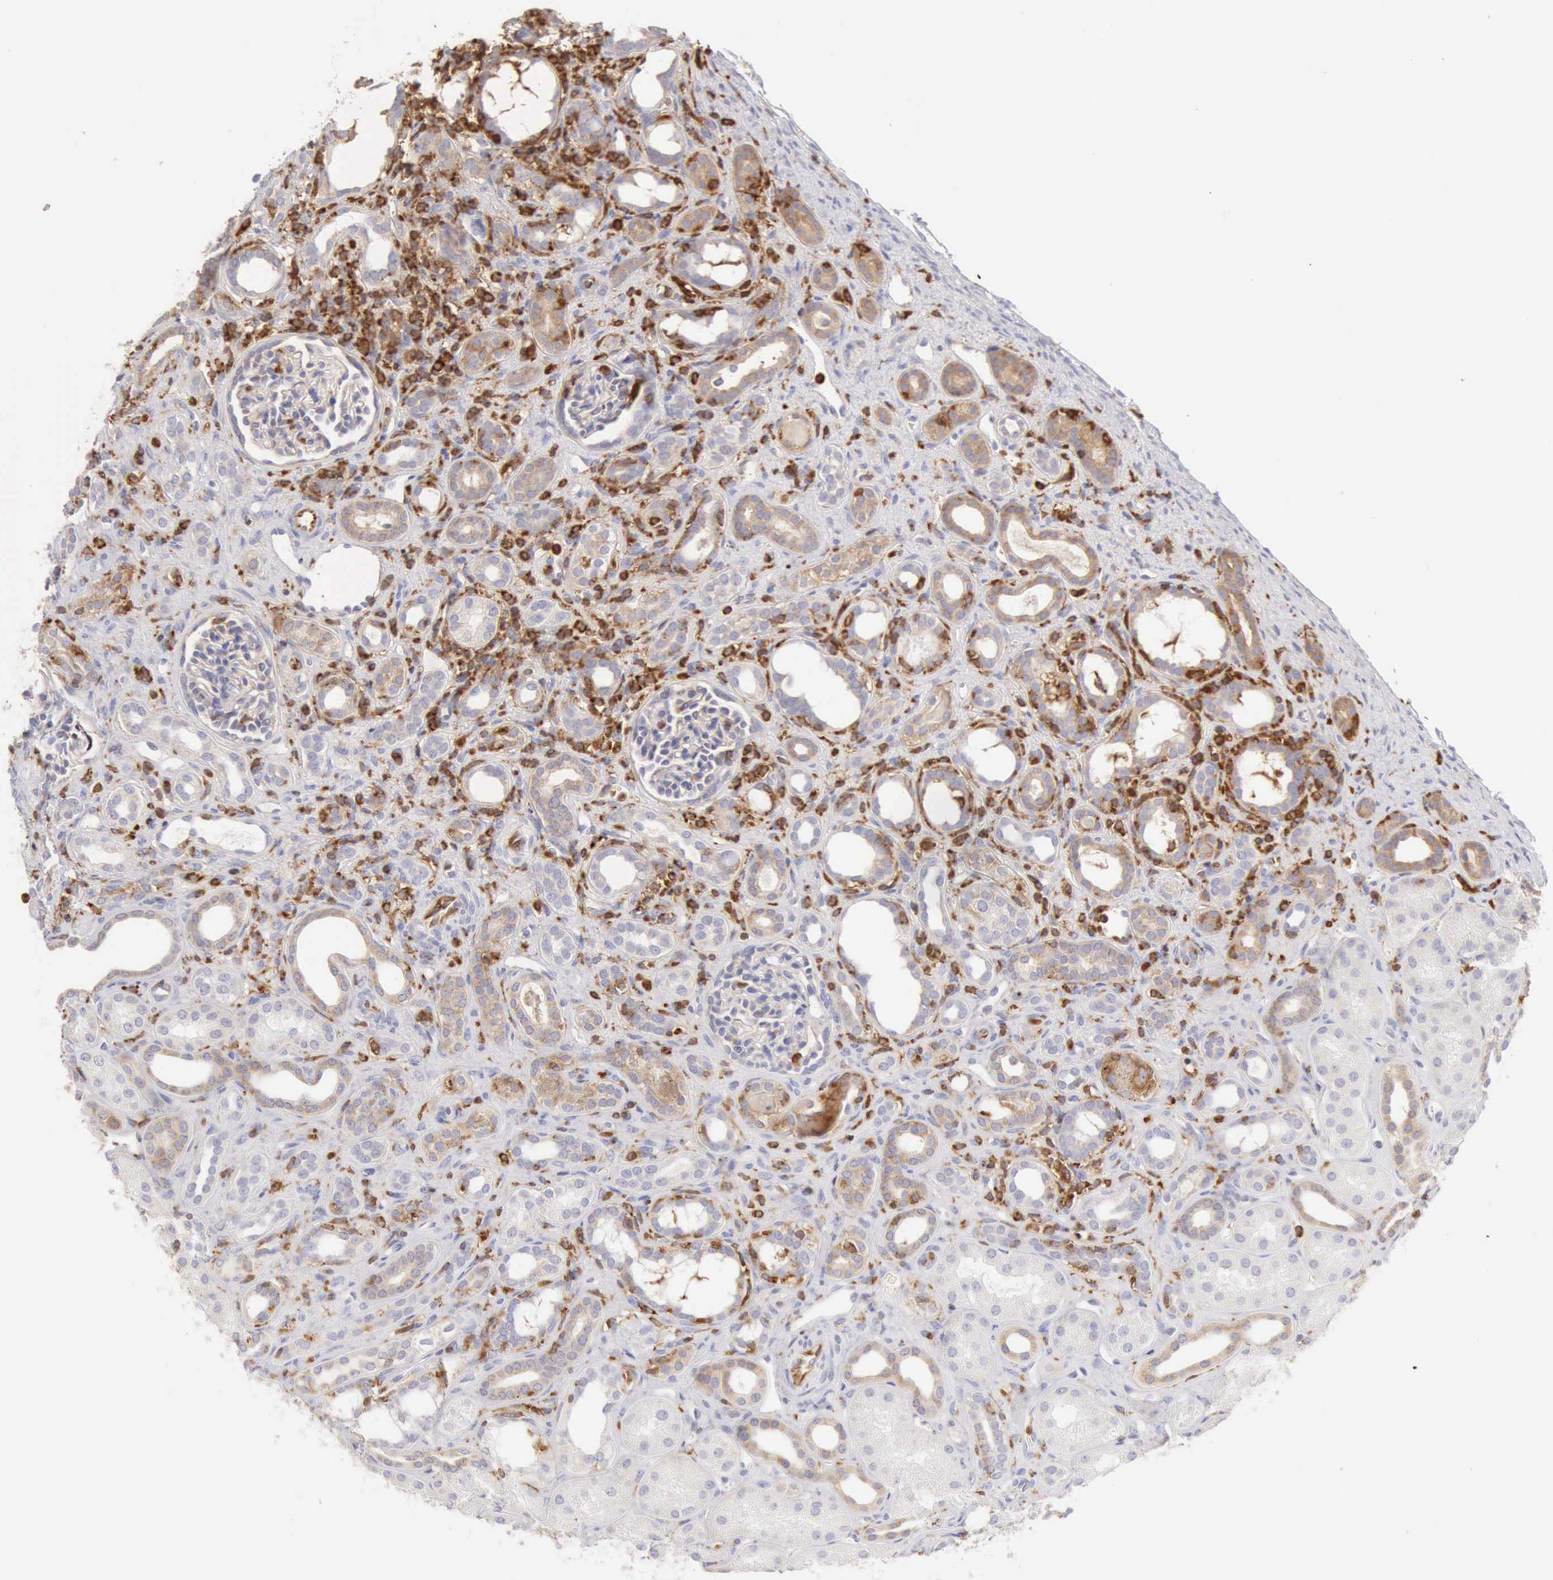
{"staining": {"intensity": "negative", "quantity": "none", "location": "none"}, "tissue": "kidney", "cell_type": "Cells in glomeruli", "image_type": "normal", "snomed": [{"axis": "morphology", "description": "Normal tissue, NOS"}, {"axis": "topography", "description": "Kidney"}], "caption": "IHC micrograph of benign kidney stained for a protein (brown), which shows no expression in cells in glomeruli.", "gene": "ARHGAP4", "patient": {"sex": "male", "age": 7}}